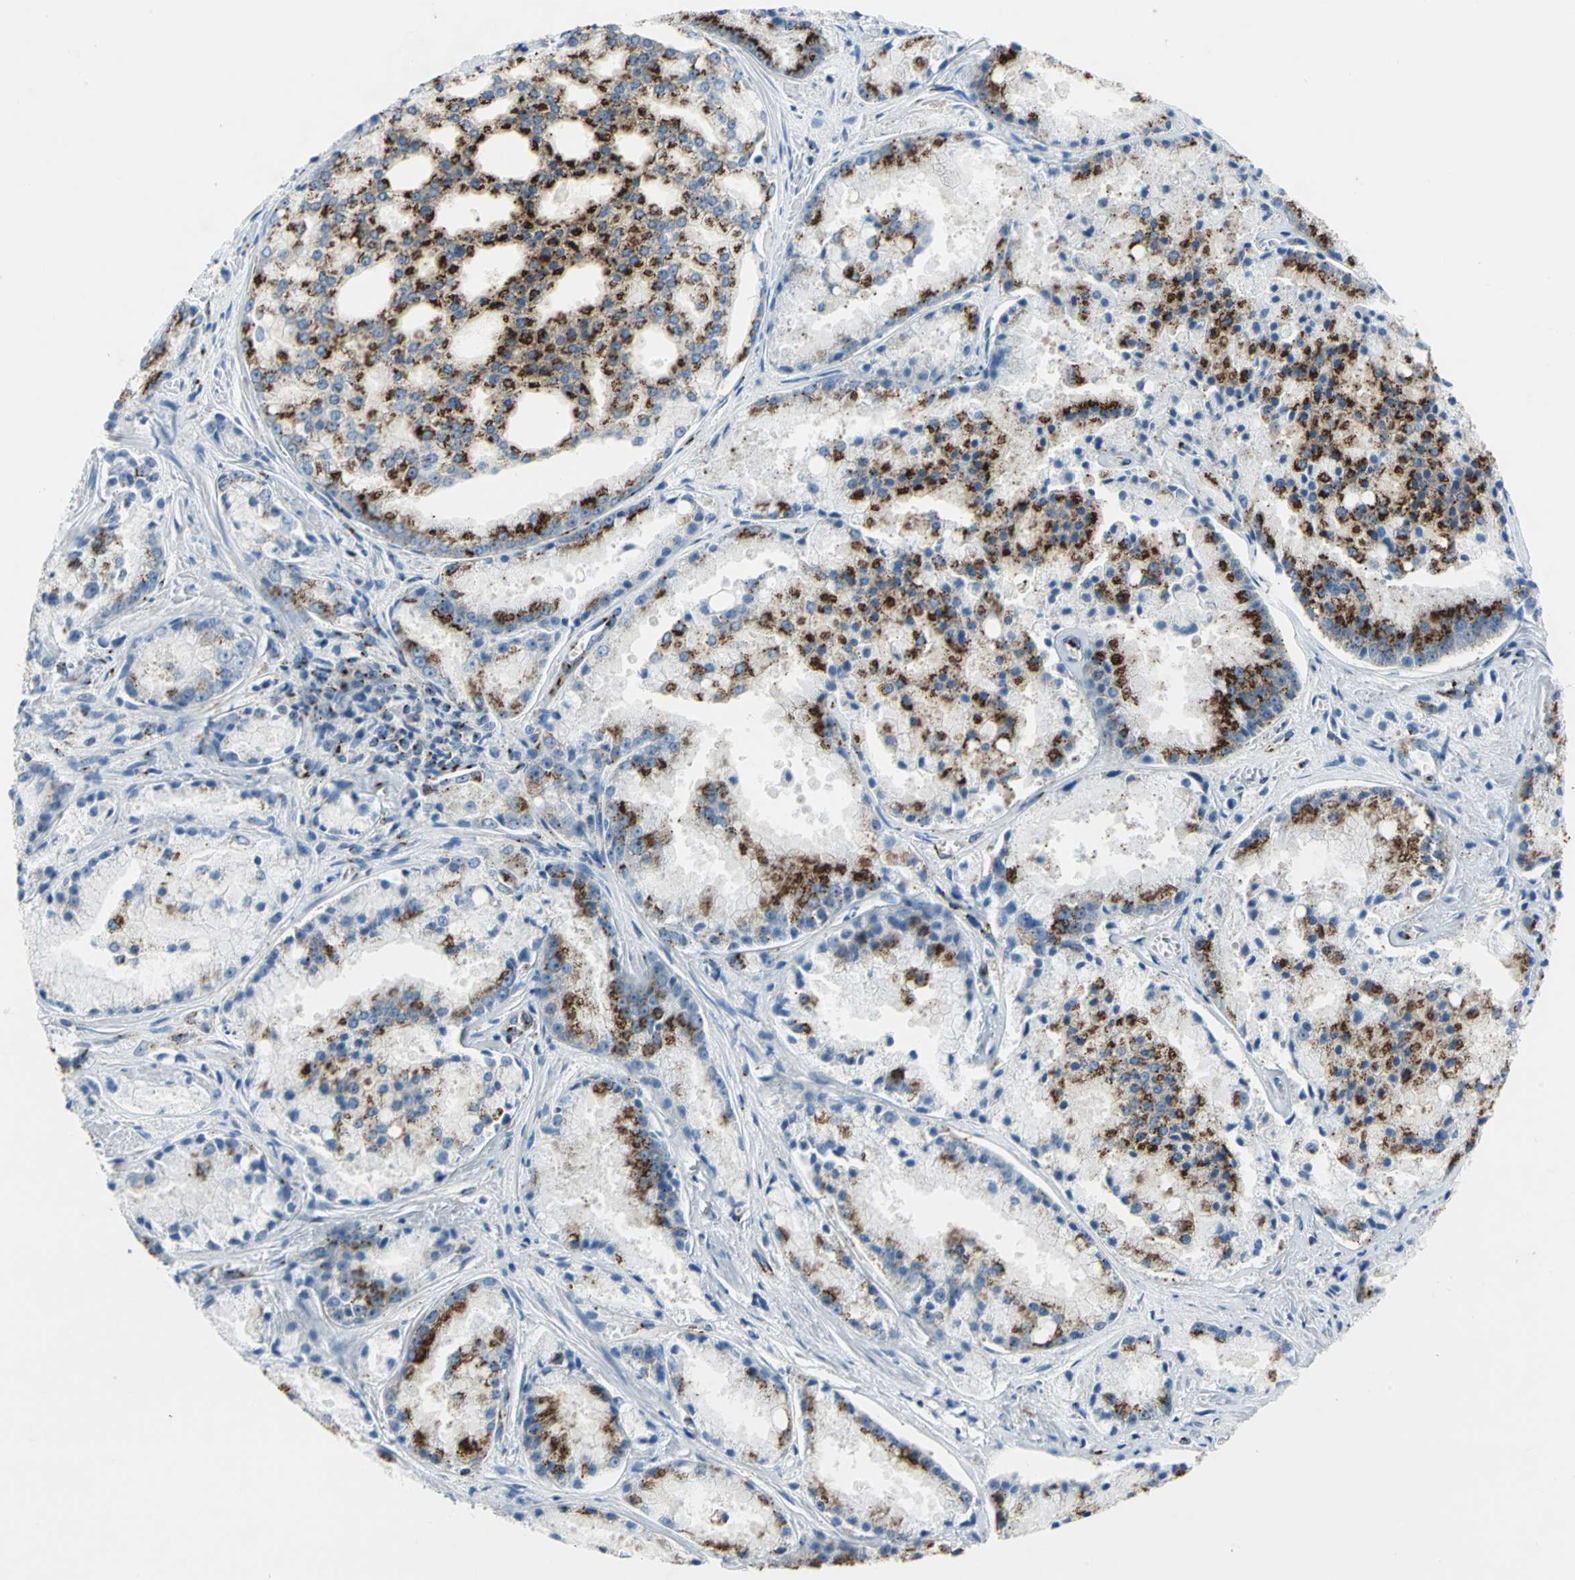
{"staining": {"intensity": "strong", "quantity": "<25%", "location": "cytoplasmic/membranous"}, "tissue": "prostate cancer", "cell_type": "Tumor cells", "image_type": "cancer", "snomed": [{"axis": "morphology", "description": "Adenocarcinoma, Low grade"}, {"axis": "topography", "description": "Prostate"}], "caption": "Immunohistochemical staining of human adenocarcinoma (low-grade) (prostate) demonstrates medium levels of strong cytoplasmic/membranous staining in approximately <25% of tumor cells.", "gene": "GPR3", "patient": {"sex": "male", "age": 64}}